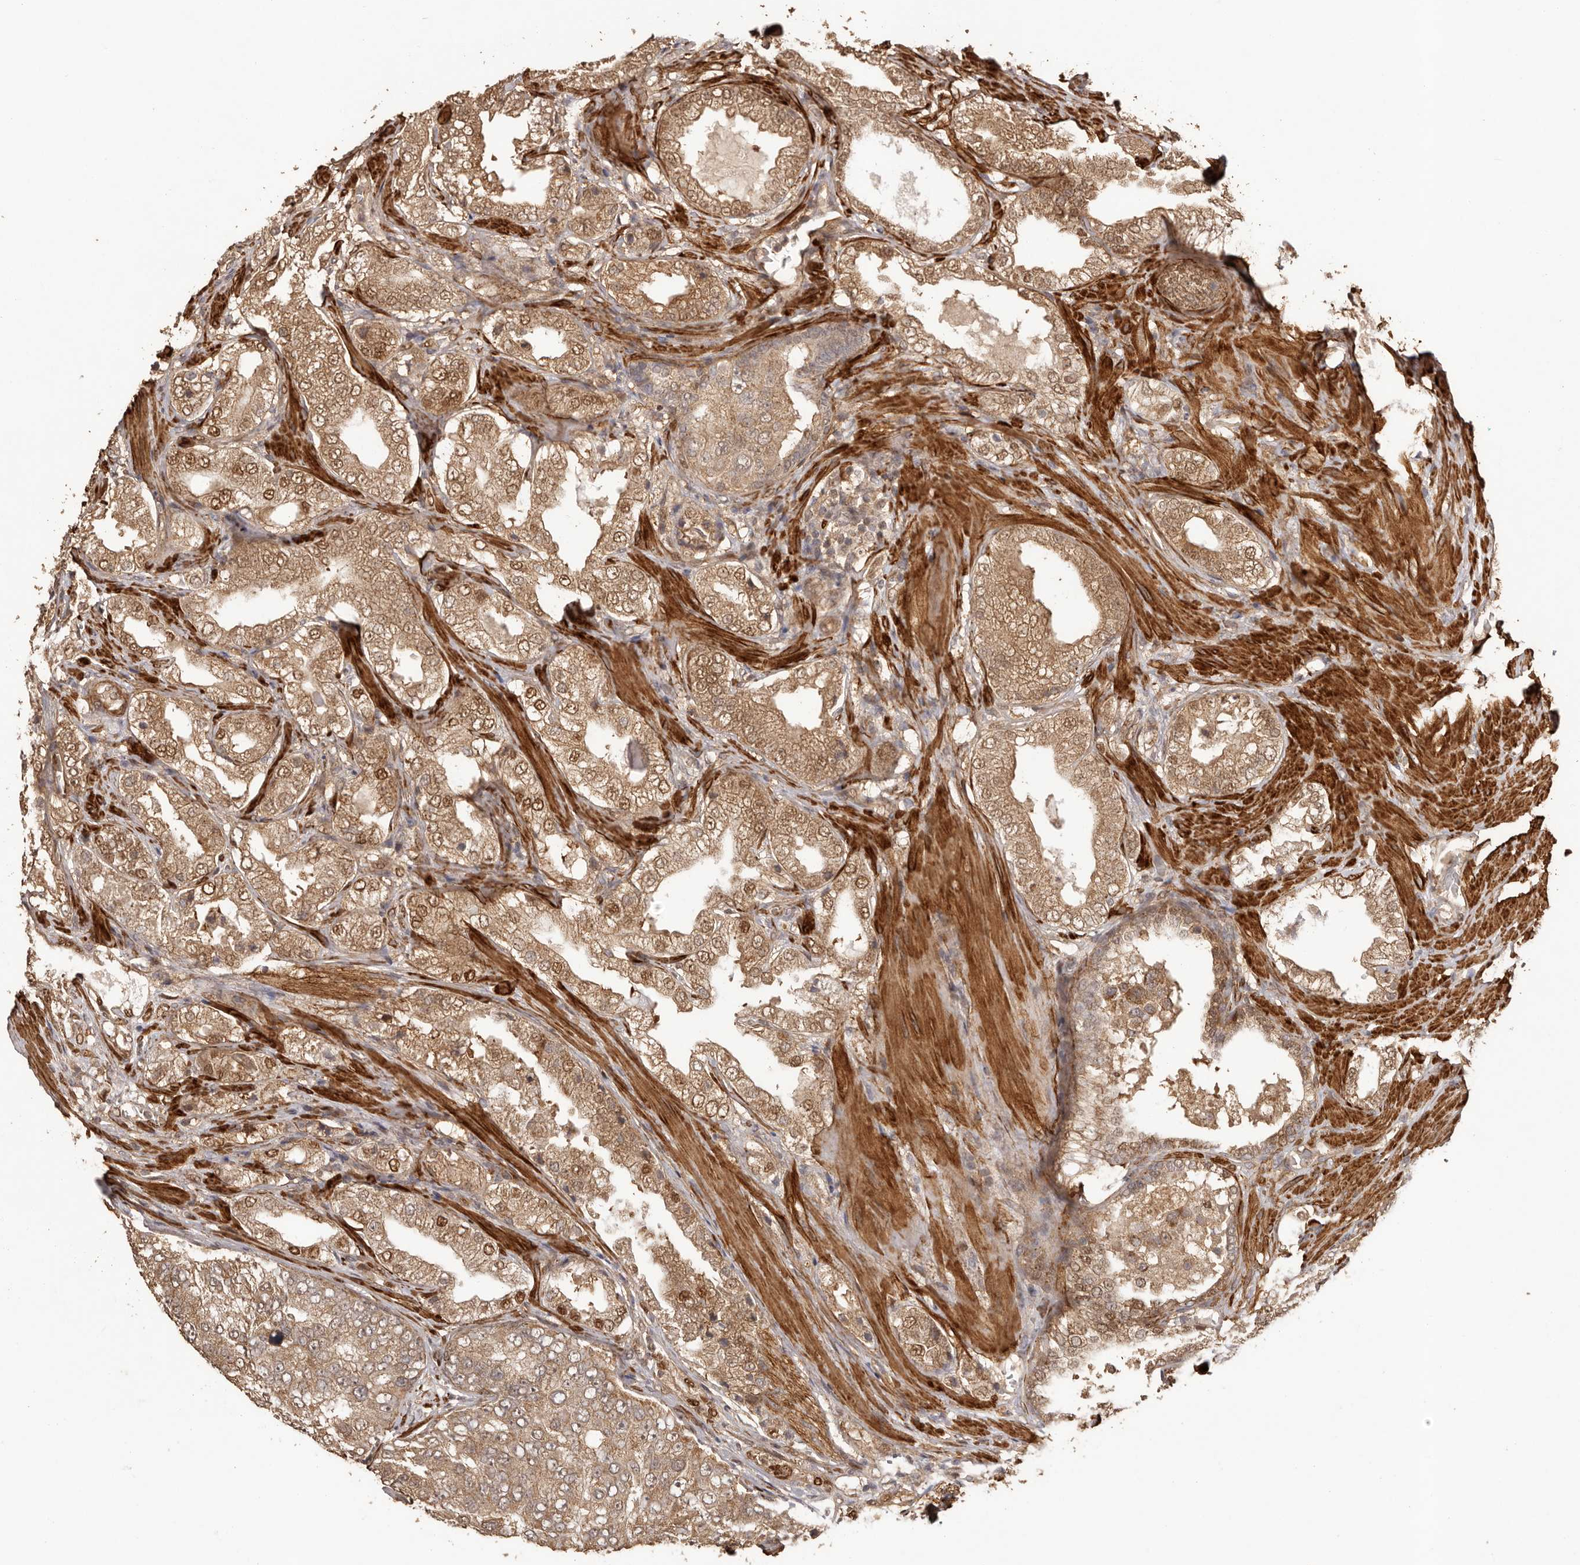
{"staining": {"intensity": "moderate", "quantity": ">75%", "location": "cytoplasmic/membranous,nuclear"}, "tissue": "prostate cancer", "cell_type": "Tumor cells", "image_type": "cancer", "snomed": [{"axis": "morphology", "description": "Adenocarcinoma, High grade"}, {"axis": "topography", "description": "Prostate"}], "caption": "Protein staining of prostate adenocarcinoma (high-grade) tissue reveals moderate cytoplasmic/membranous and nuclear positivity in approximately >75% of tumor cells. The protein is shown in brown color, while the nuclei are stained blue.", "gene": "UBR2", "patient": {"sex": "male", "age": 58}}